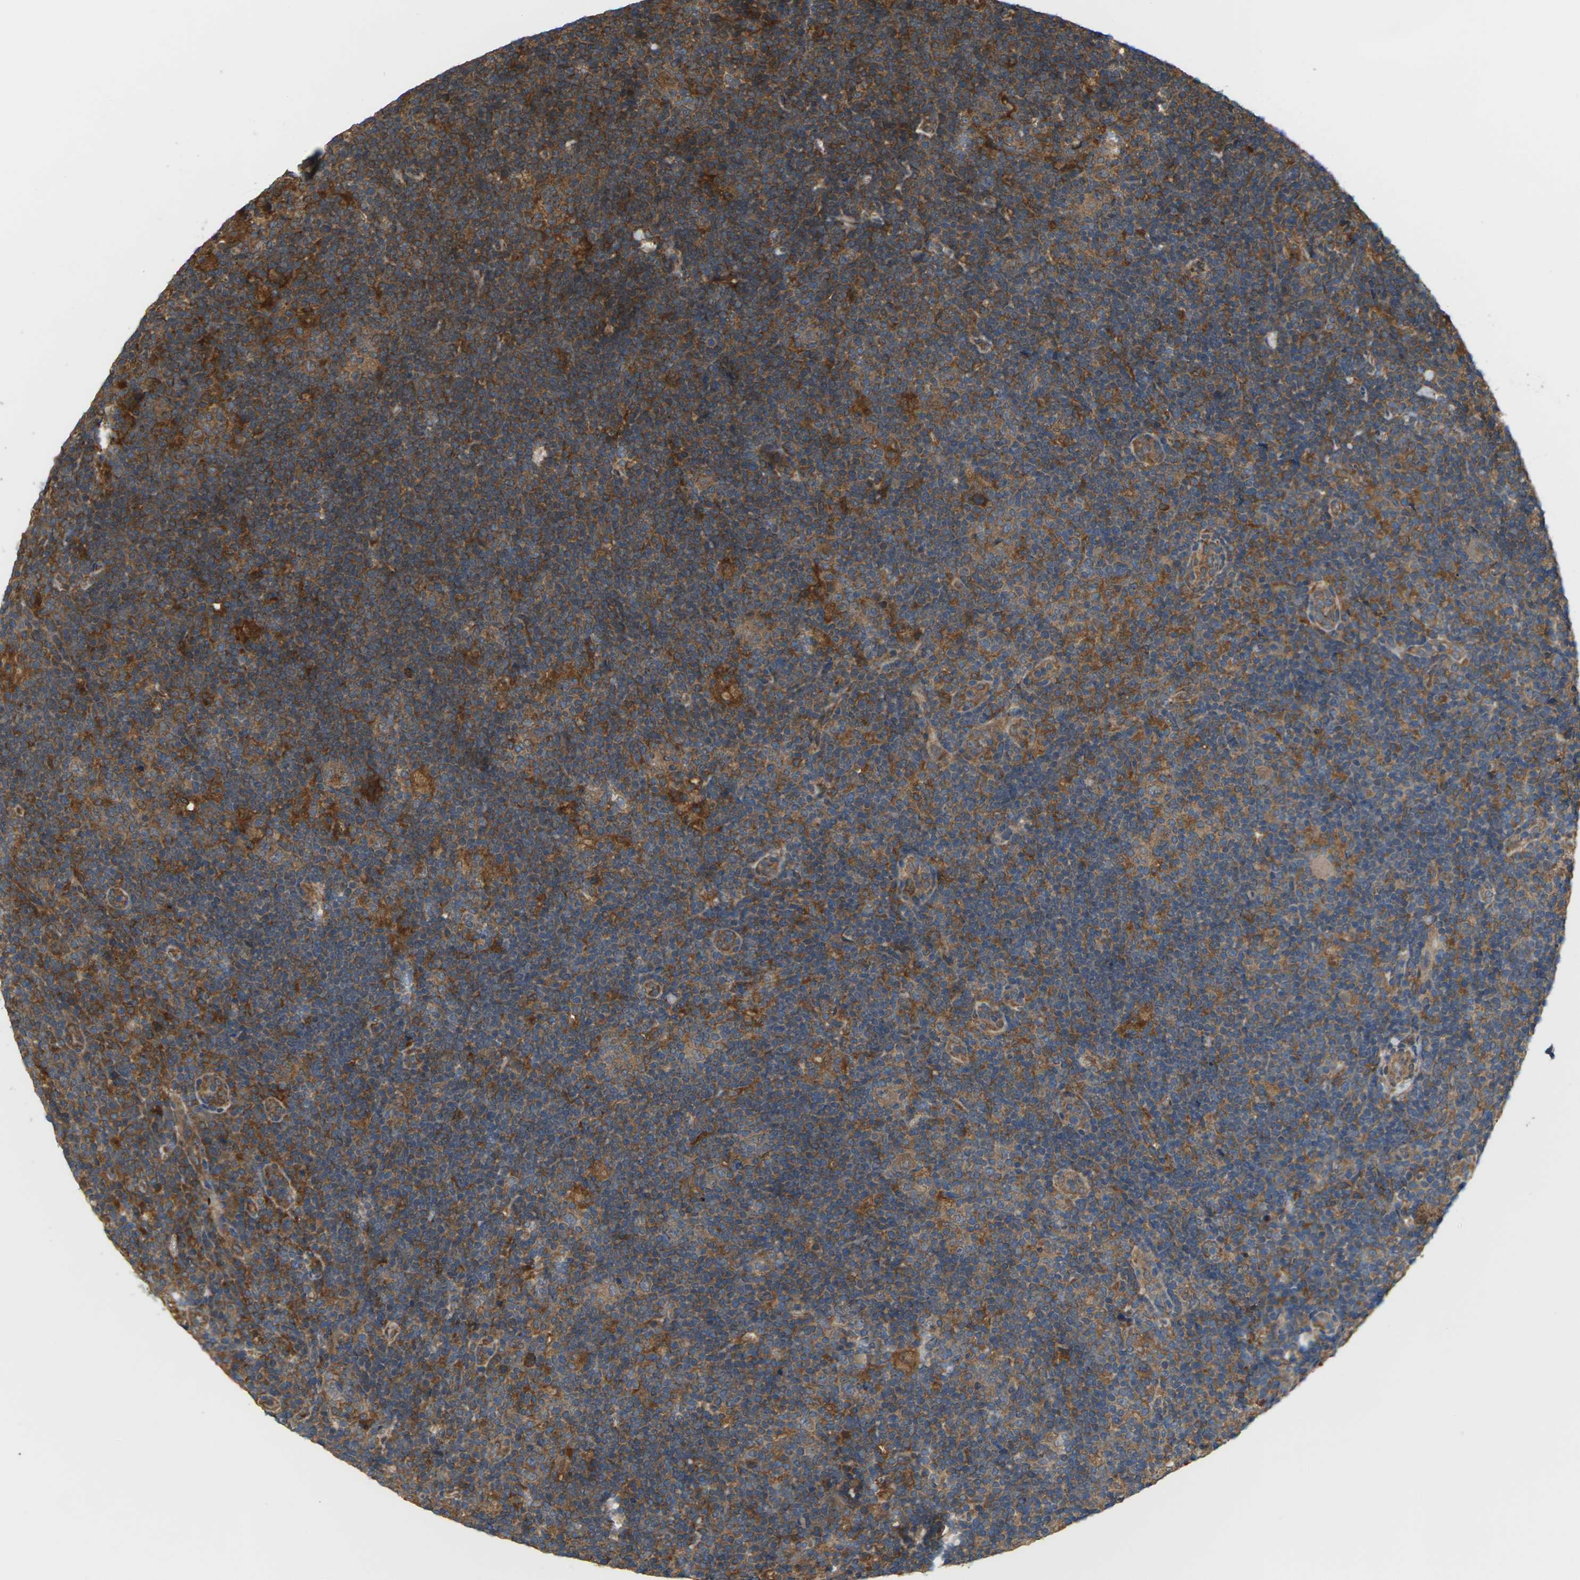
{"staining": {"intensity": "moderate", "quantity": ">75%", "location": "cytoplasmic/membranous"}, "tissue": "lymphoma", "cell_type": "Tumor cells", "image_type": "cancer", "snomed": [{"axis": "morphology", "description": "Hodgkin's disease, NOS"}, {"axis": "topography", "description": "Lymph node"}], "caption": "A high-resolution image shows IHC staining of lymphoma, which demonstrates moderate cytoplasmic/membranous positivity in about >75% of tumor cells.", "gene": "NRAS", "patient": {"sex": "female", "age": 57}}